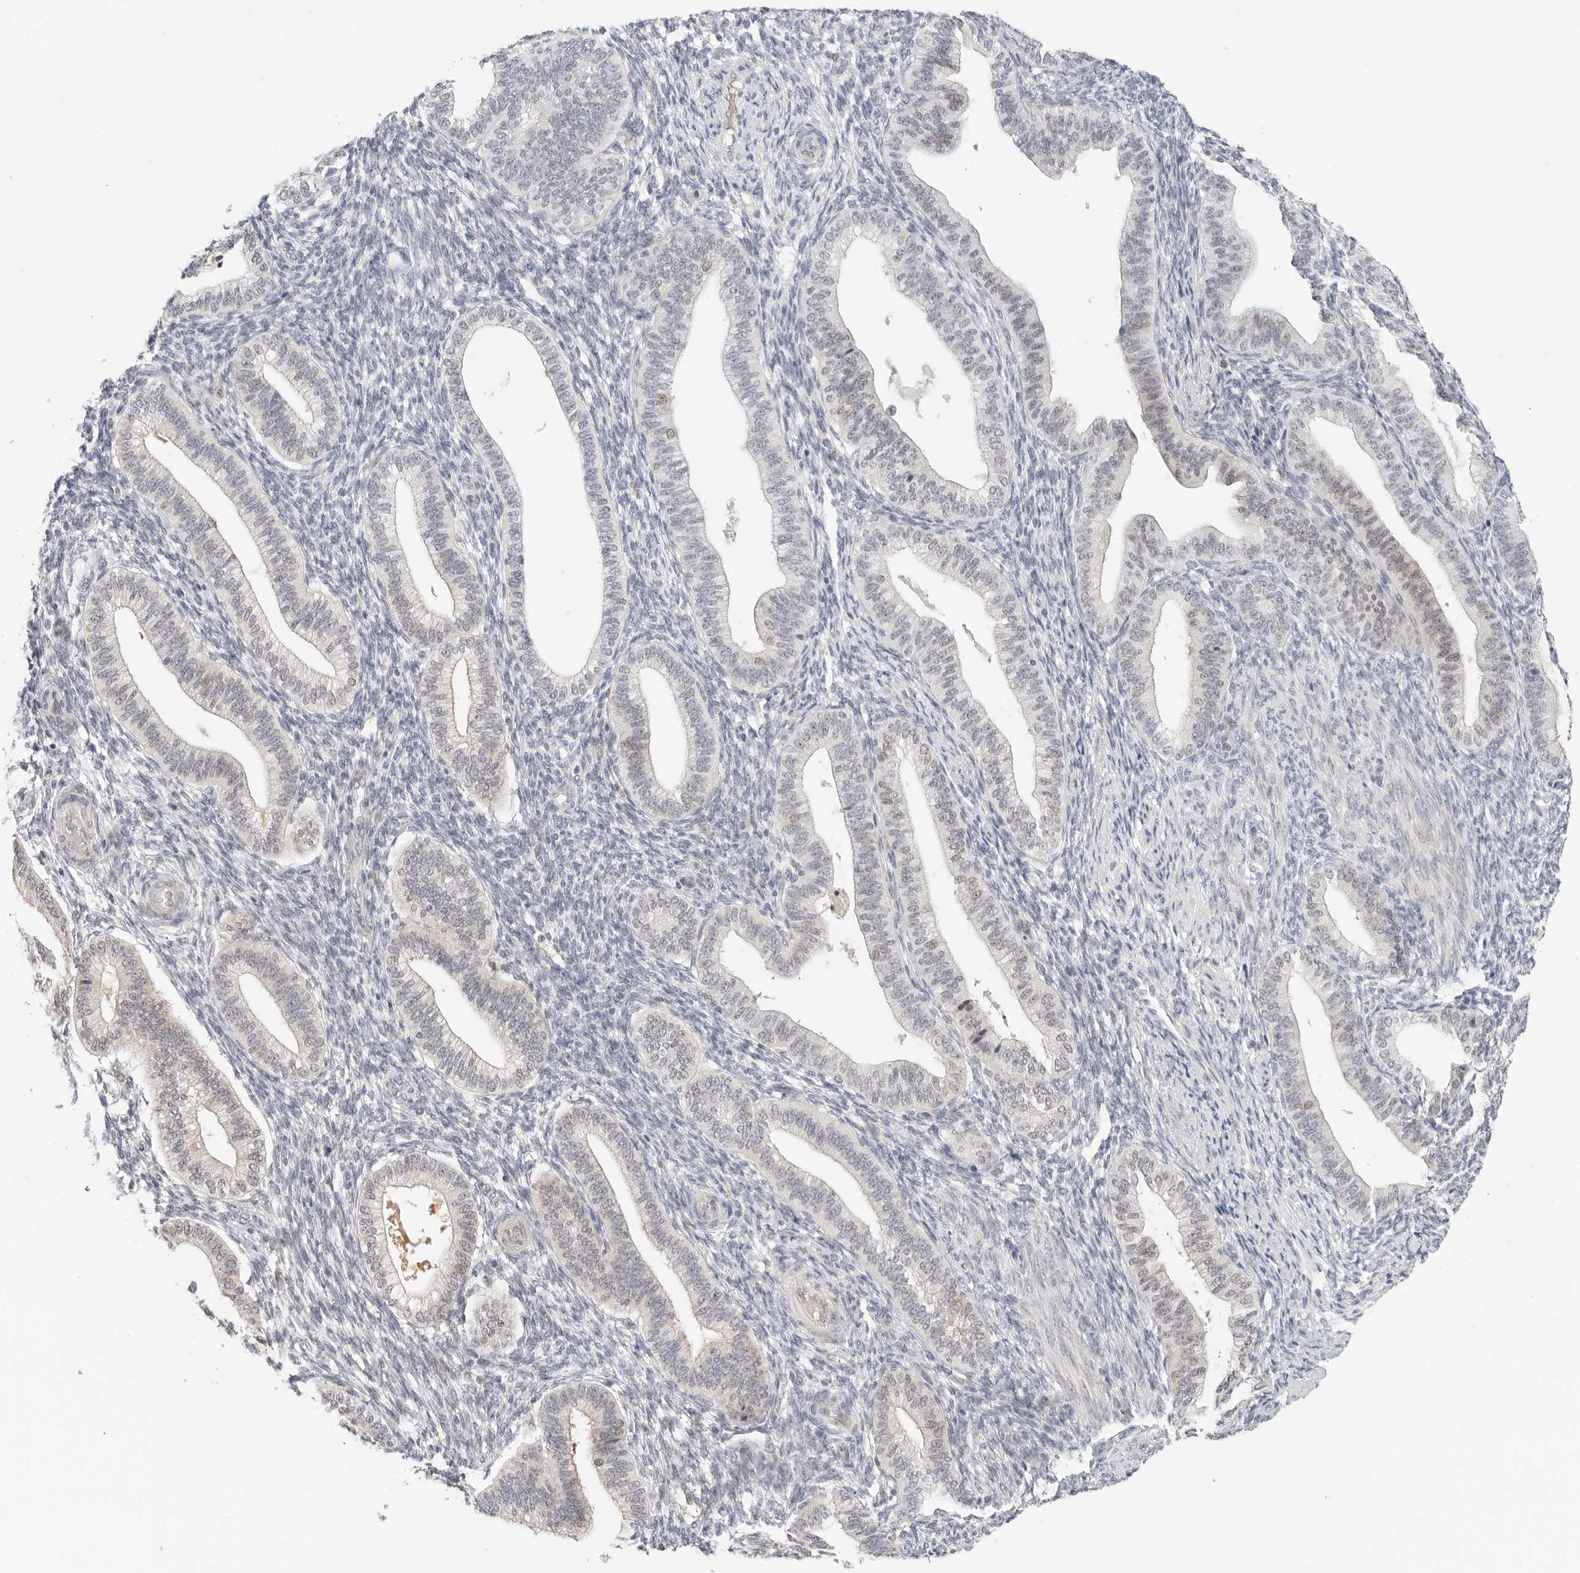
{"staining": {"intensity": "negative", "quantity": "none", "location": "none"}, "tissue": "endometrium", "cell_type": "Cells in endometrial stroma", "image_type": "normal", "snomed": [{"axis": "morphology", "description": "Normal tissue, NOS"}, {"axis": "topography", "description": "Endometrium"}], "caption": "This image is of benign endometrium stained with immunohistochemistry to label a protein in brown with the nuclei are counter-stained blue. There is no positivity in cells in endometrial stroma. The staining is performed using DAB brown chromogen with nuclei counter-stained in using hematoxylin.", "gene": "TSEN2", "patient": {"sex": "female", "age": 39}}